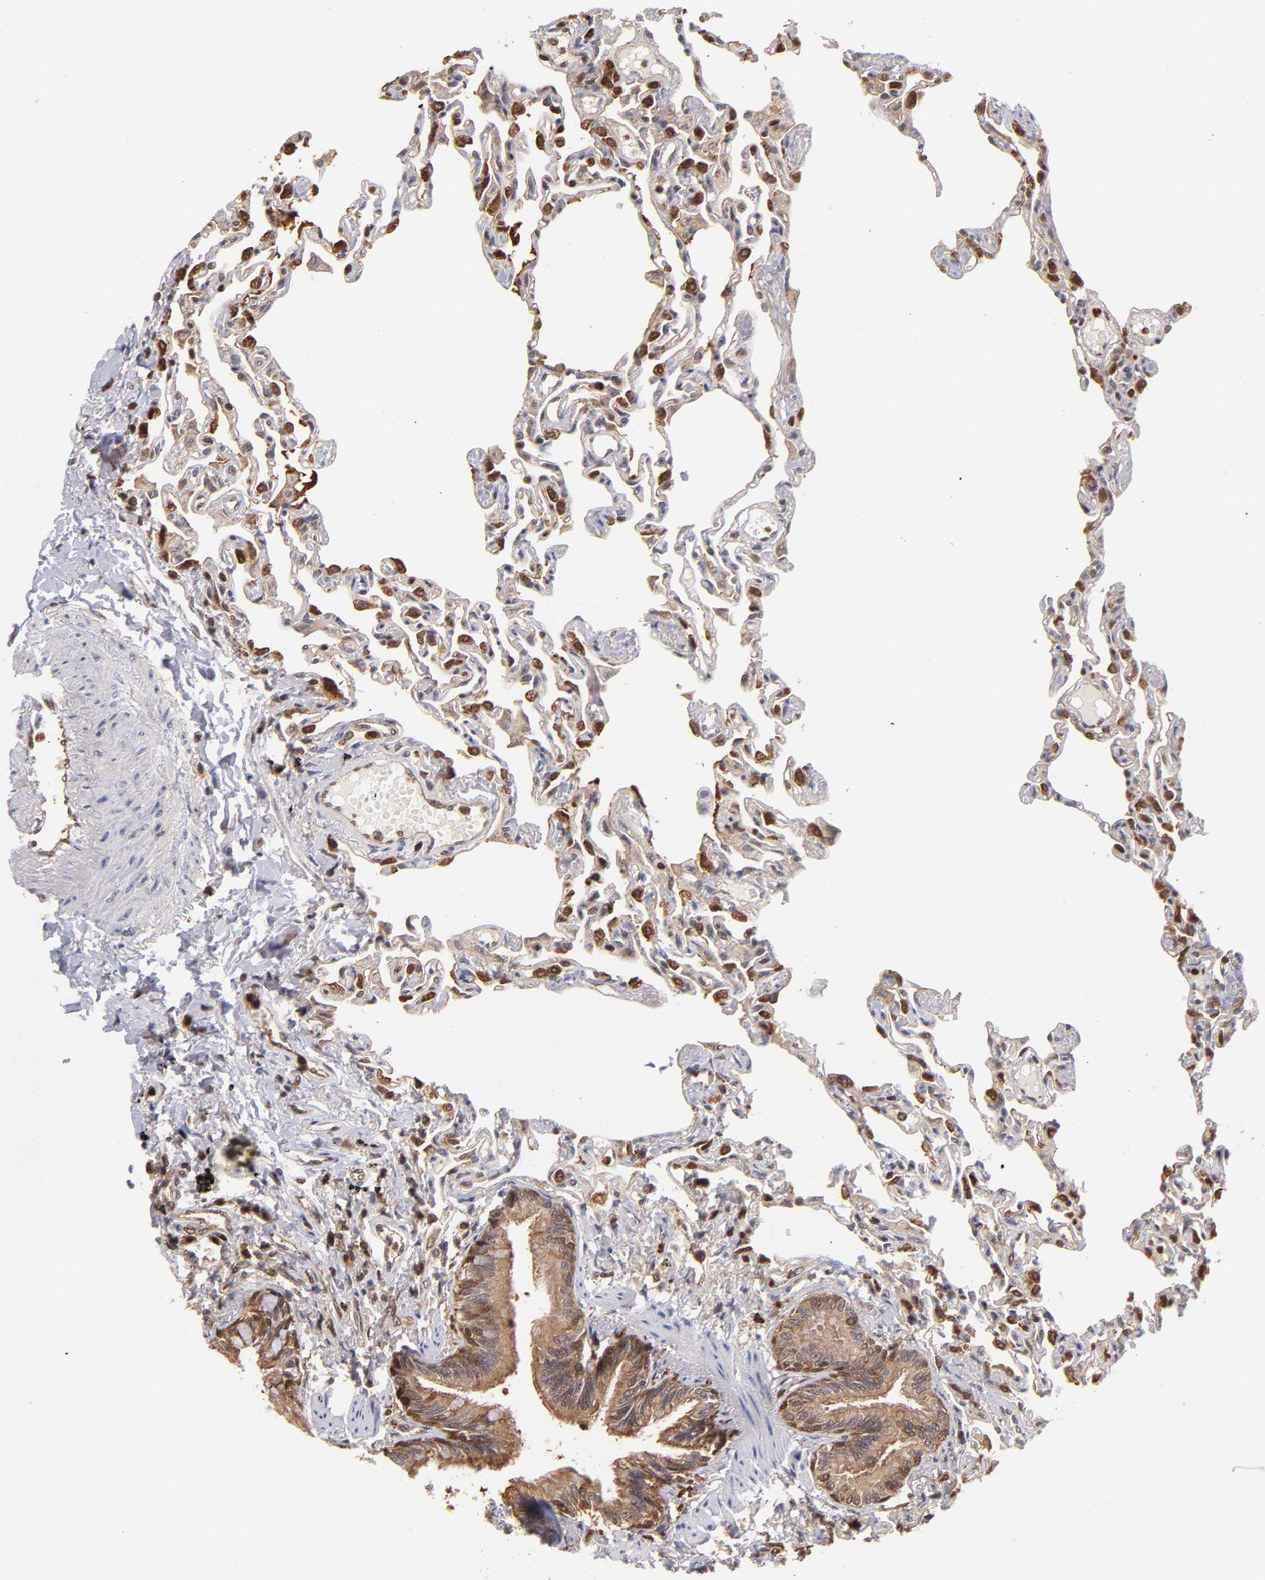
{"staining": {"intensity": "strong", "quantity": "25%-75%", "location": "cytoplasmic/membranous"}, "tissue": "lung", "cell_type": "Alveolar cells", "image_type": "normal", "snomed": [{"axis": "morphology", "description": "Normal tissue, NOS"}, {"axis": "topography", "description": "Lung"}], "caption": "Strong cytoplasmic/membranous staining is seen in approximately 25%-75% of alveolar cells in normal lung.", "gene": "YWHAB", "patient": {"sex": "female", "age": 49}}